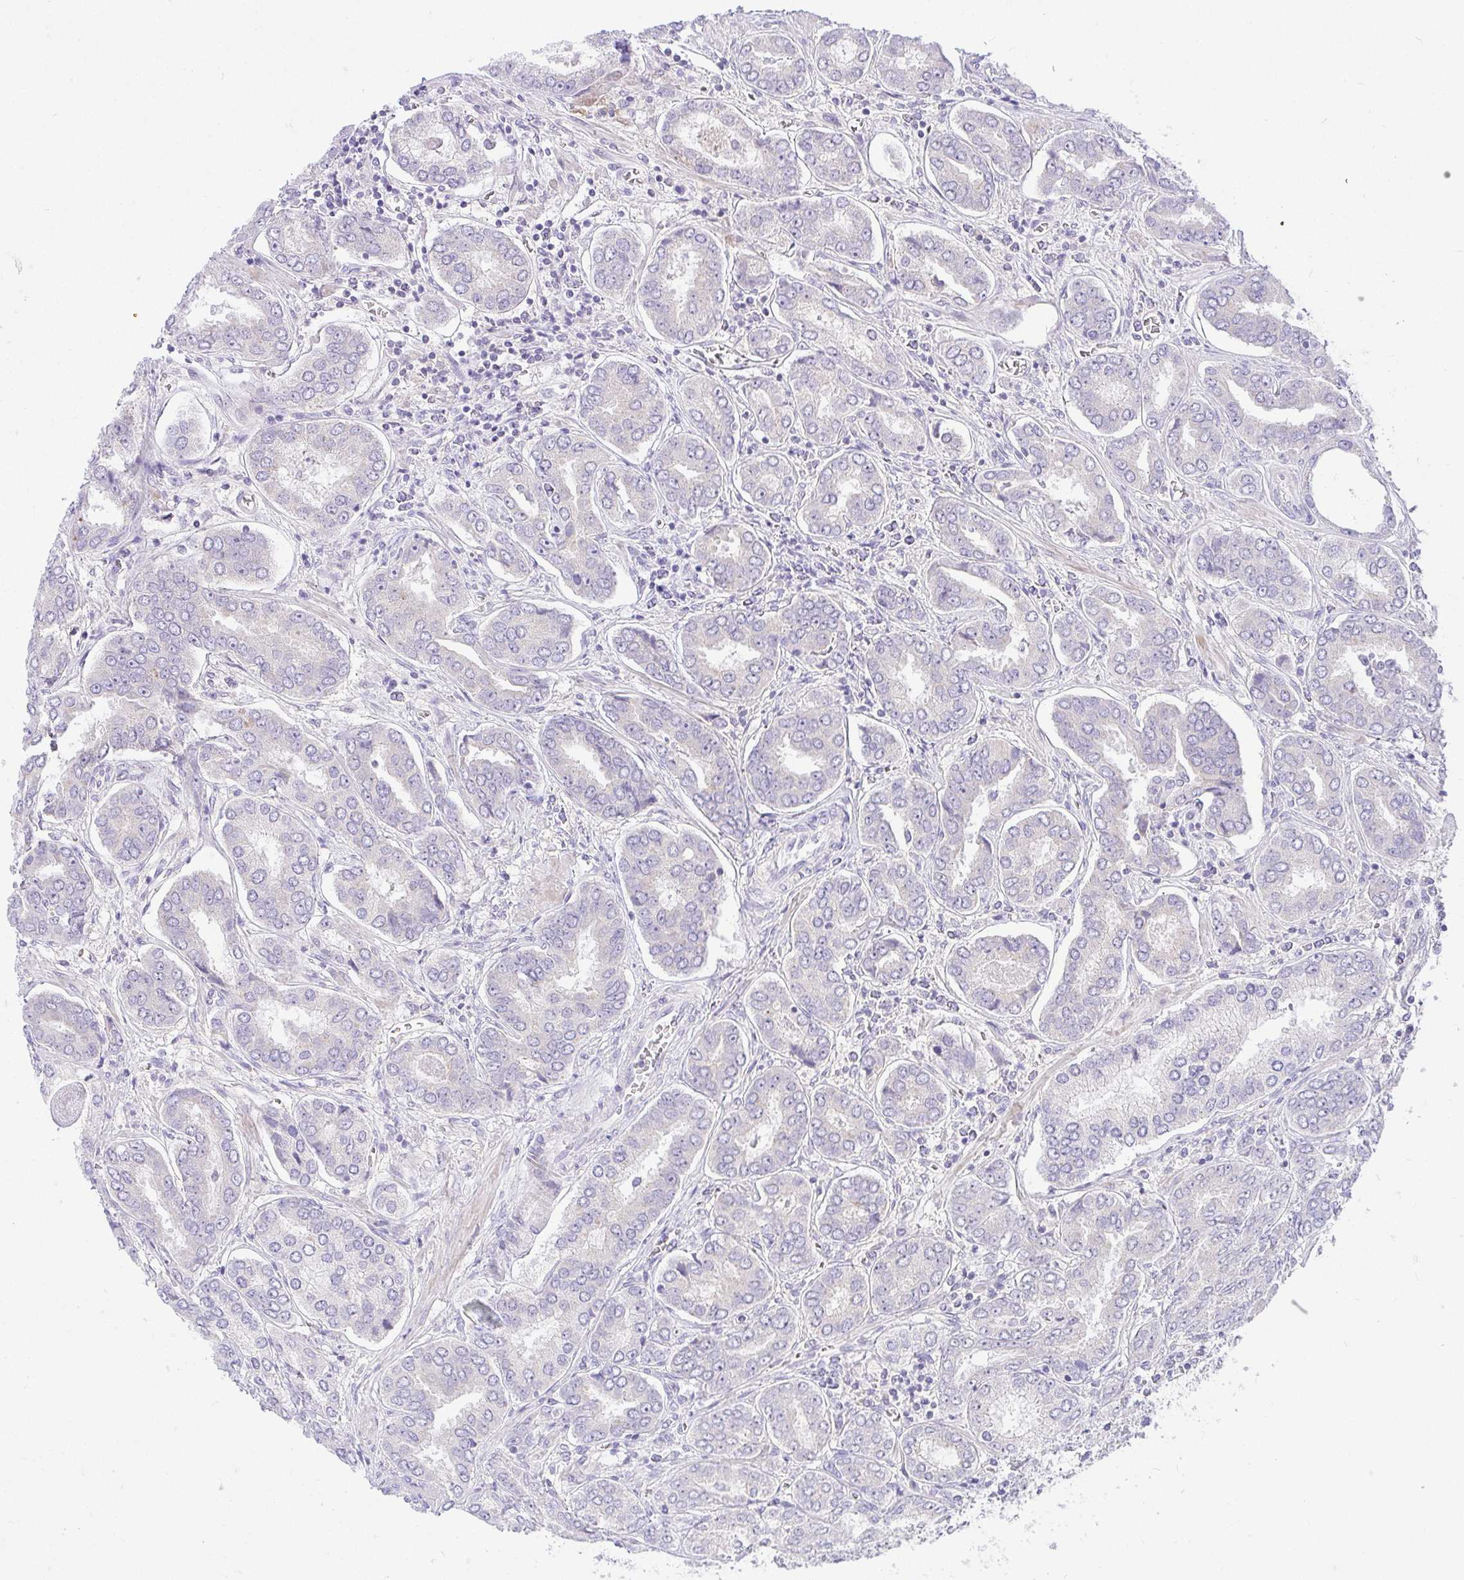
{"staining": {"intensity": "negative", "quantity": "none", "location": "none"}, "tissue": "prostate cancer", "cell_type": "Tumor cells", "image_type": "cancer", "snomed": [{"axis": "morphology", "description": "Adenocarcinoma, High grade"}, {"axis": "topography", "description": "Prostate"}], "caption": "This is a image of IHC staining of prostate adenocarcinoma (high-grade), which shows no staining in tumor cells.", "gene": "ZNF101", "patient": {"sex": "male", "age": 72}}